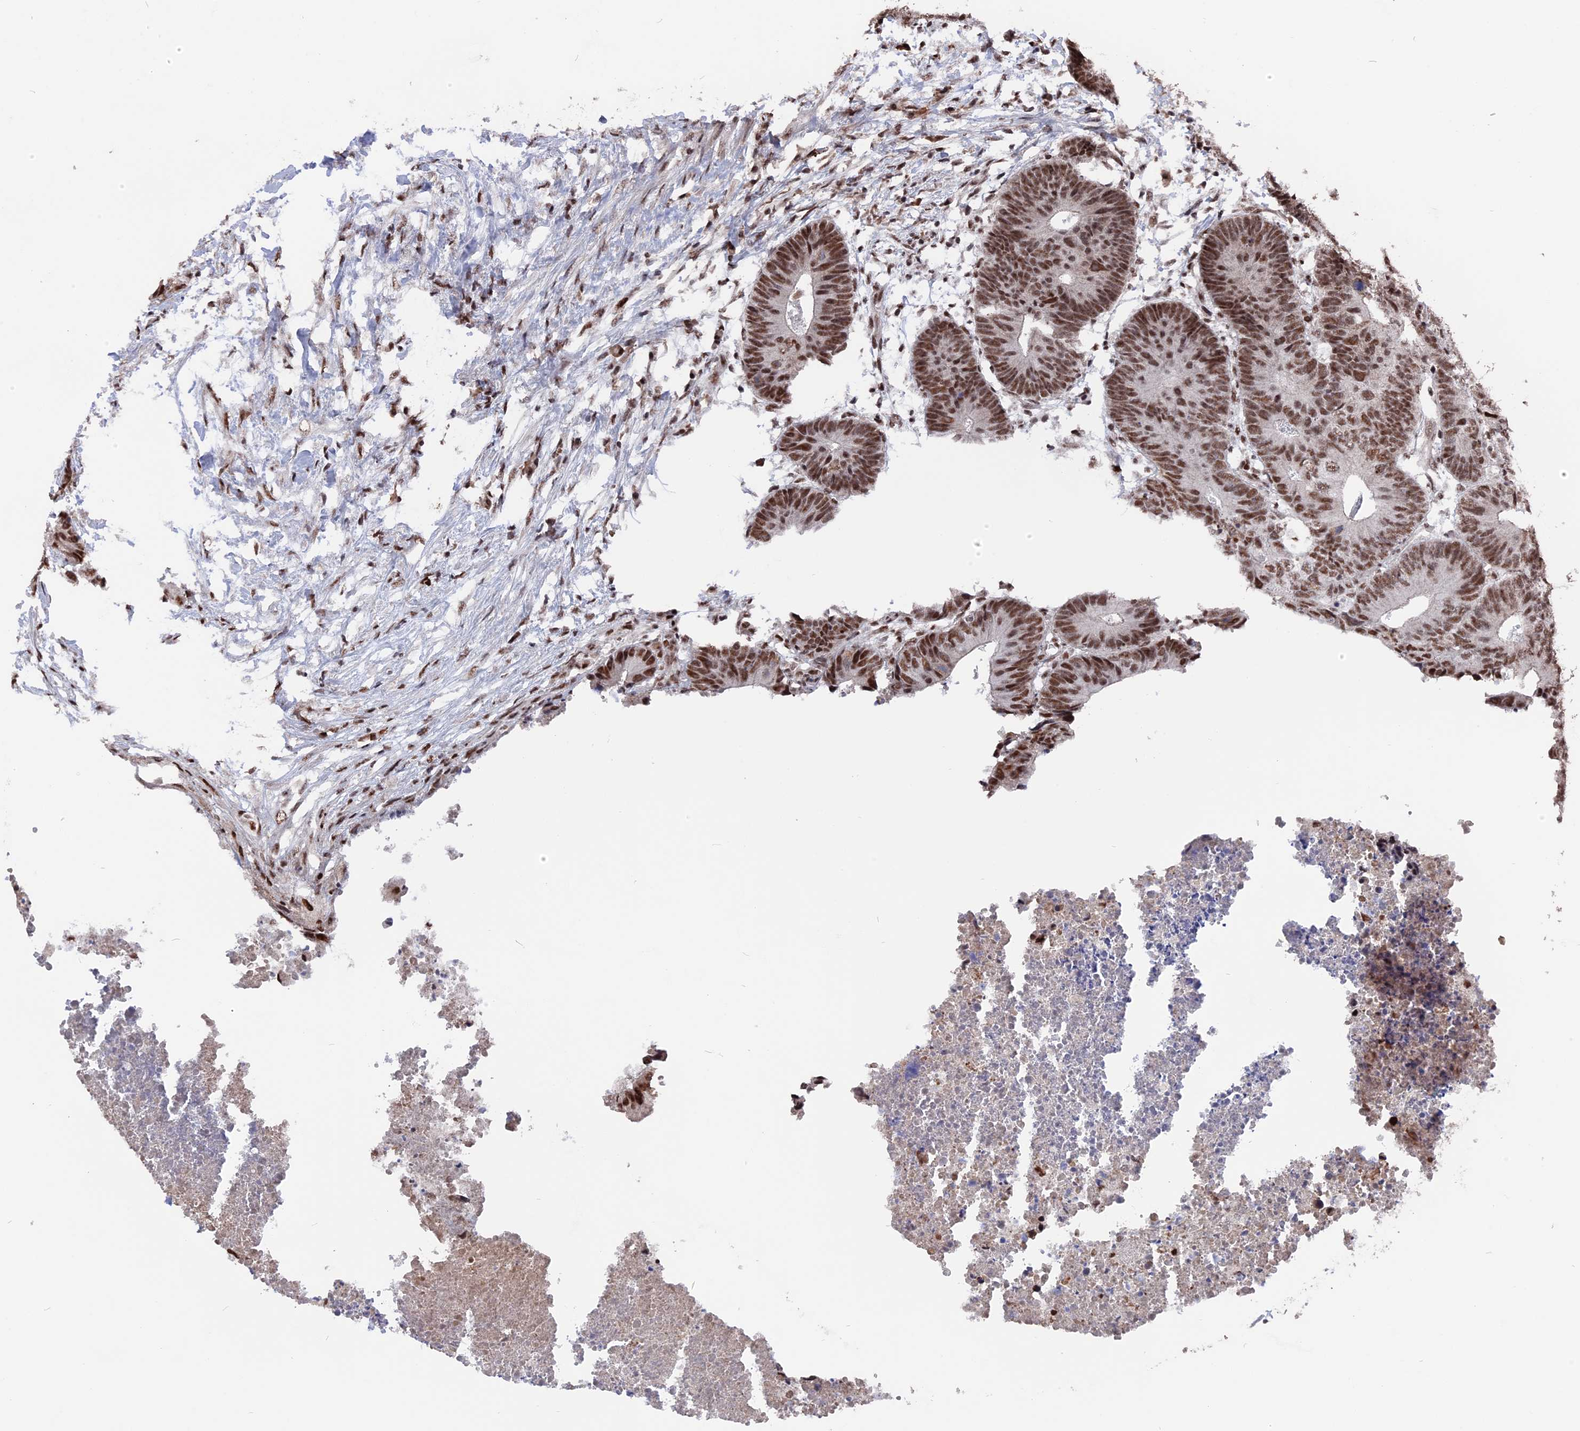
{"staining": {"intensity": "moderate", "quantity": ">75%", "location": "nuclear"}, "tissue": "colorectal cancer", "cell_type": "Tumor cells", "image_type": "cancer", "snomed": [{"axis": "morphology", "description": "Adenocarcinoma, NOS"}, {"axis": "topography", "description": "Colon"}], "caption": "This is an image of immunohistochemistry (IHC) staining of colorectal cancer (adenocarcinoma), which shows moderate staining in the nuclear of tumor cells.", "gene": "SF3A2", "patient": {"sex": "female", "age": 57}}